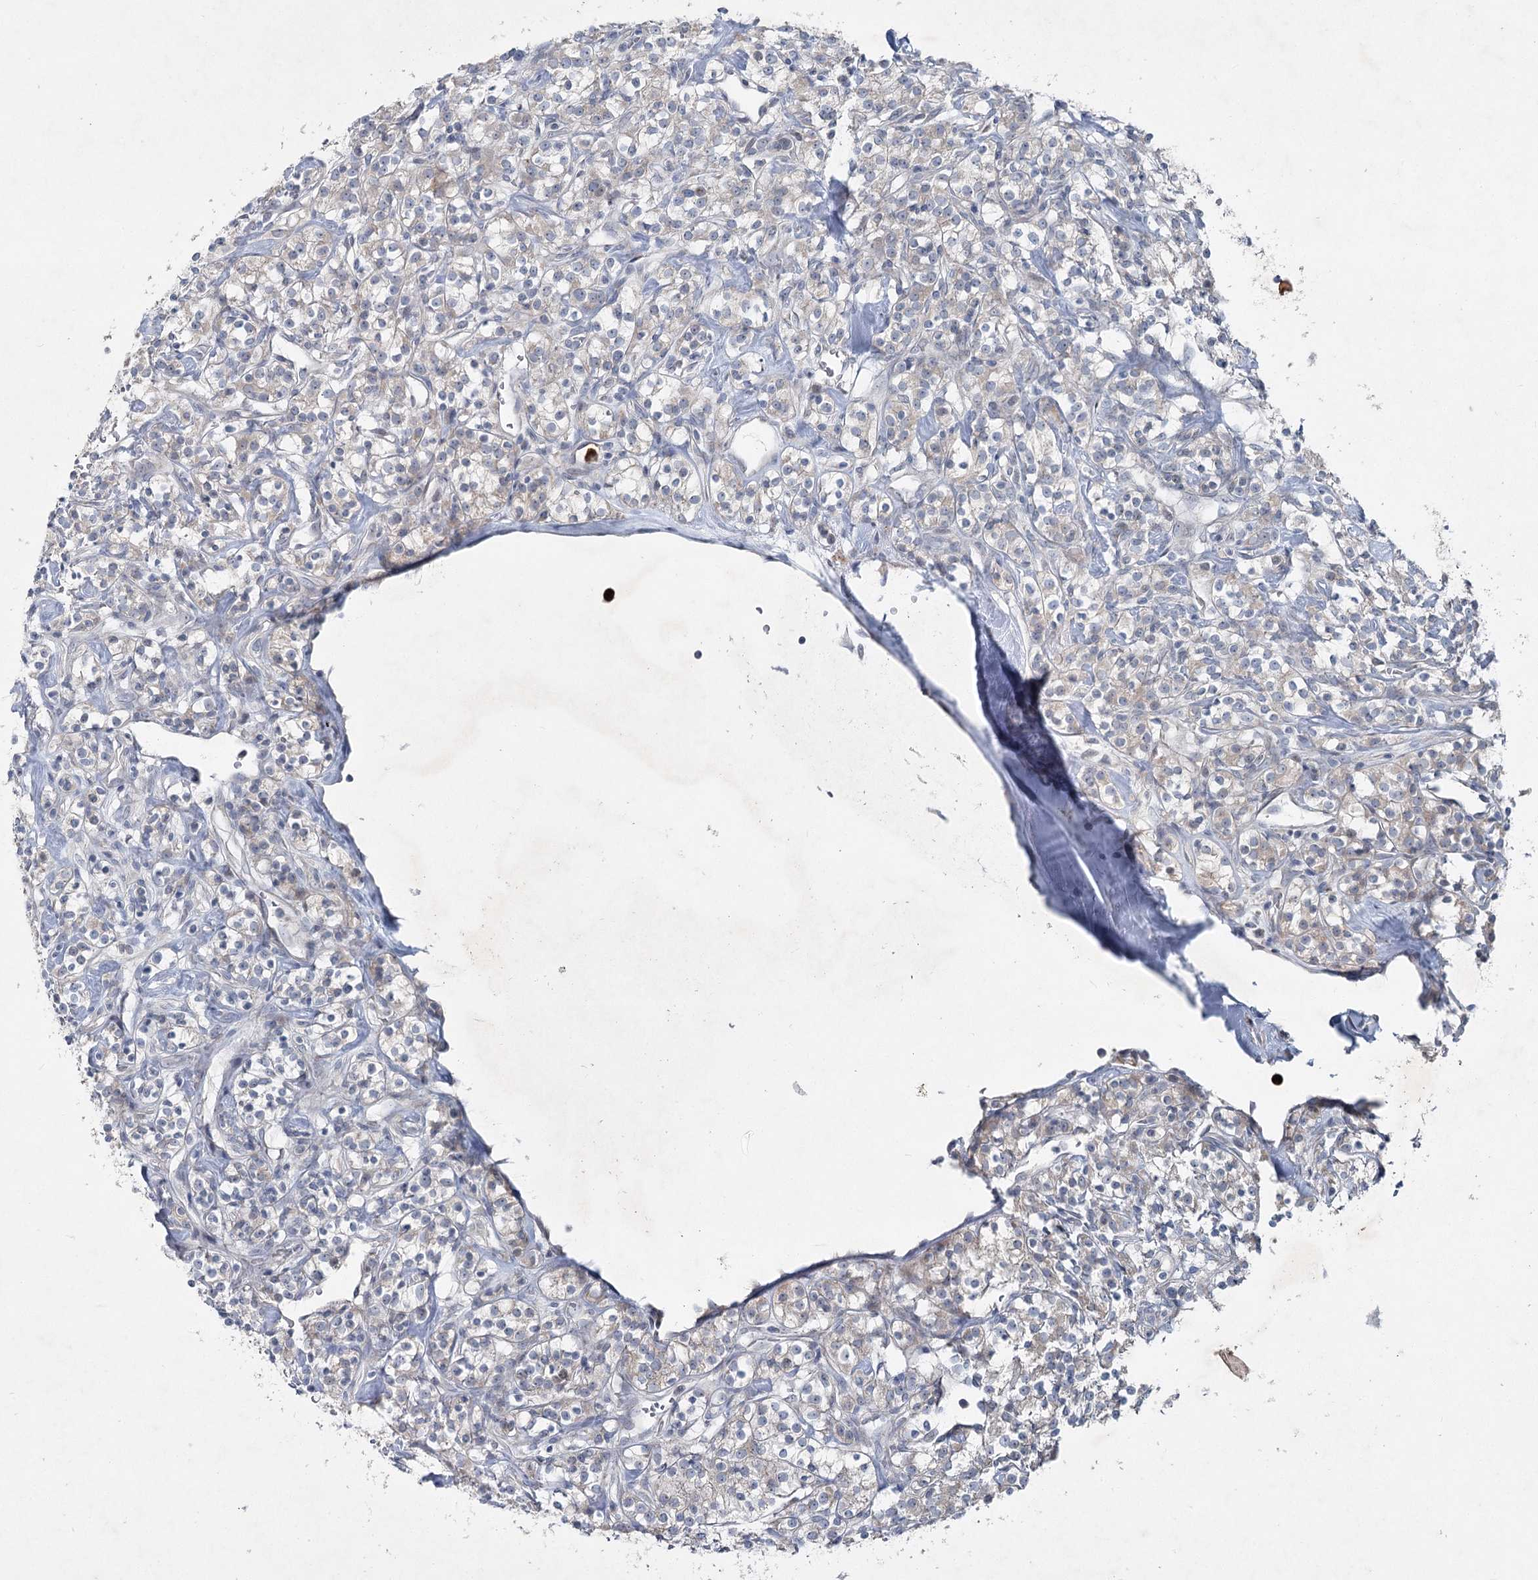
{"staining": {"intensity": "negative", "quantity": "none", "location": "none"}, "tissue": "renal cancer", "cell_type": "Tumor cells", "image_type": "cancer", "snomed": [{"axis": "morphology", "description": "Adenocarcinoma, NOS"}, {"axis": "topography", "description": "Kidney"}], "caption": "Immunohistochemistry (IHC) histopathology image of human renal cancer stained for a protein (brown), which reveals no staining in tumor cells.", "gene": "PLA2G12A", "patient": {"sex": "male", "age": 77}}